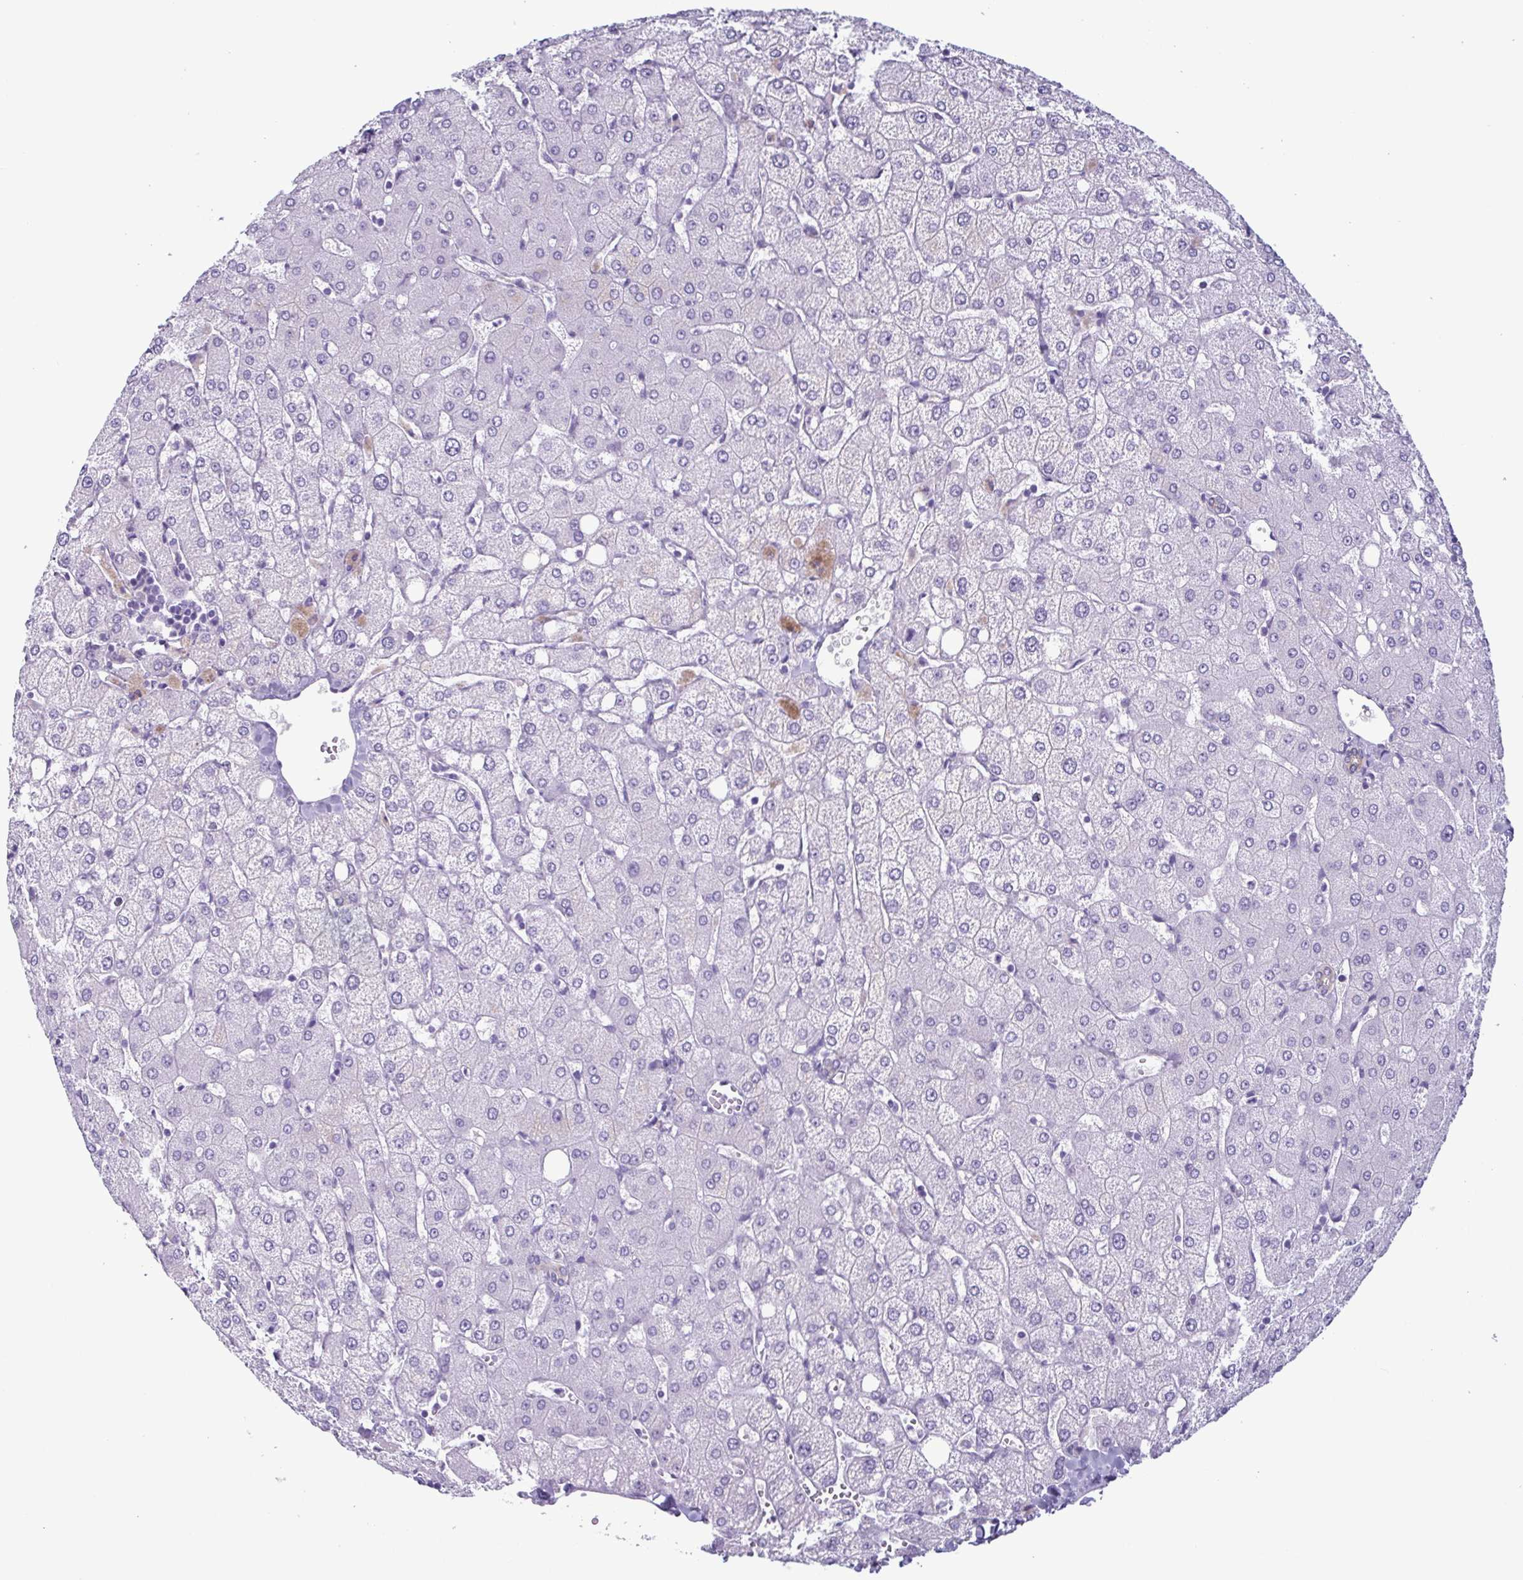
{"staining": {"intensity": "moderate", "quantity": "<25%", "location": "cytoplasmic/membranous"}, "tissue": "liver", "cell_type": "Cholangiocytes", "image_type": "normal", "snomed": [{"axis": "morphology", "description": "Normal tissue, NOS"}, {"axis": "topography", "description": "Liver"}], "caption": "The immunohistochemical stain highlights moderate cytoplasmic/membranous positivity in cholangiocytes of benign liver. (DAB (3,3'-diaminobenzidine) IHC, brown staining for protein, blue staining for nuclei).", "gene": "KRT10", "patient": {"sex": "female", "age": 54}}